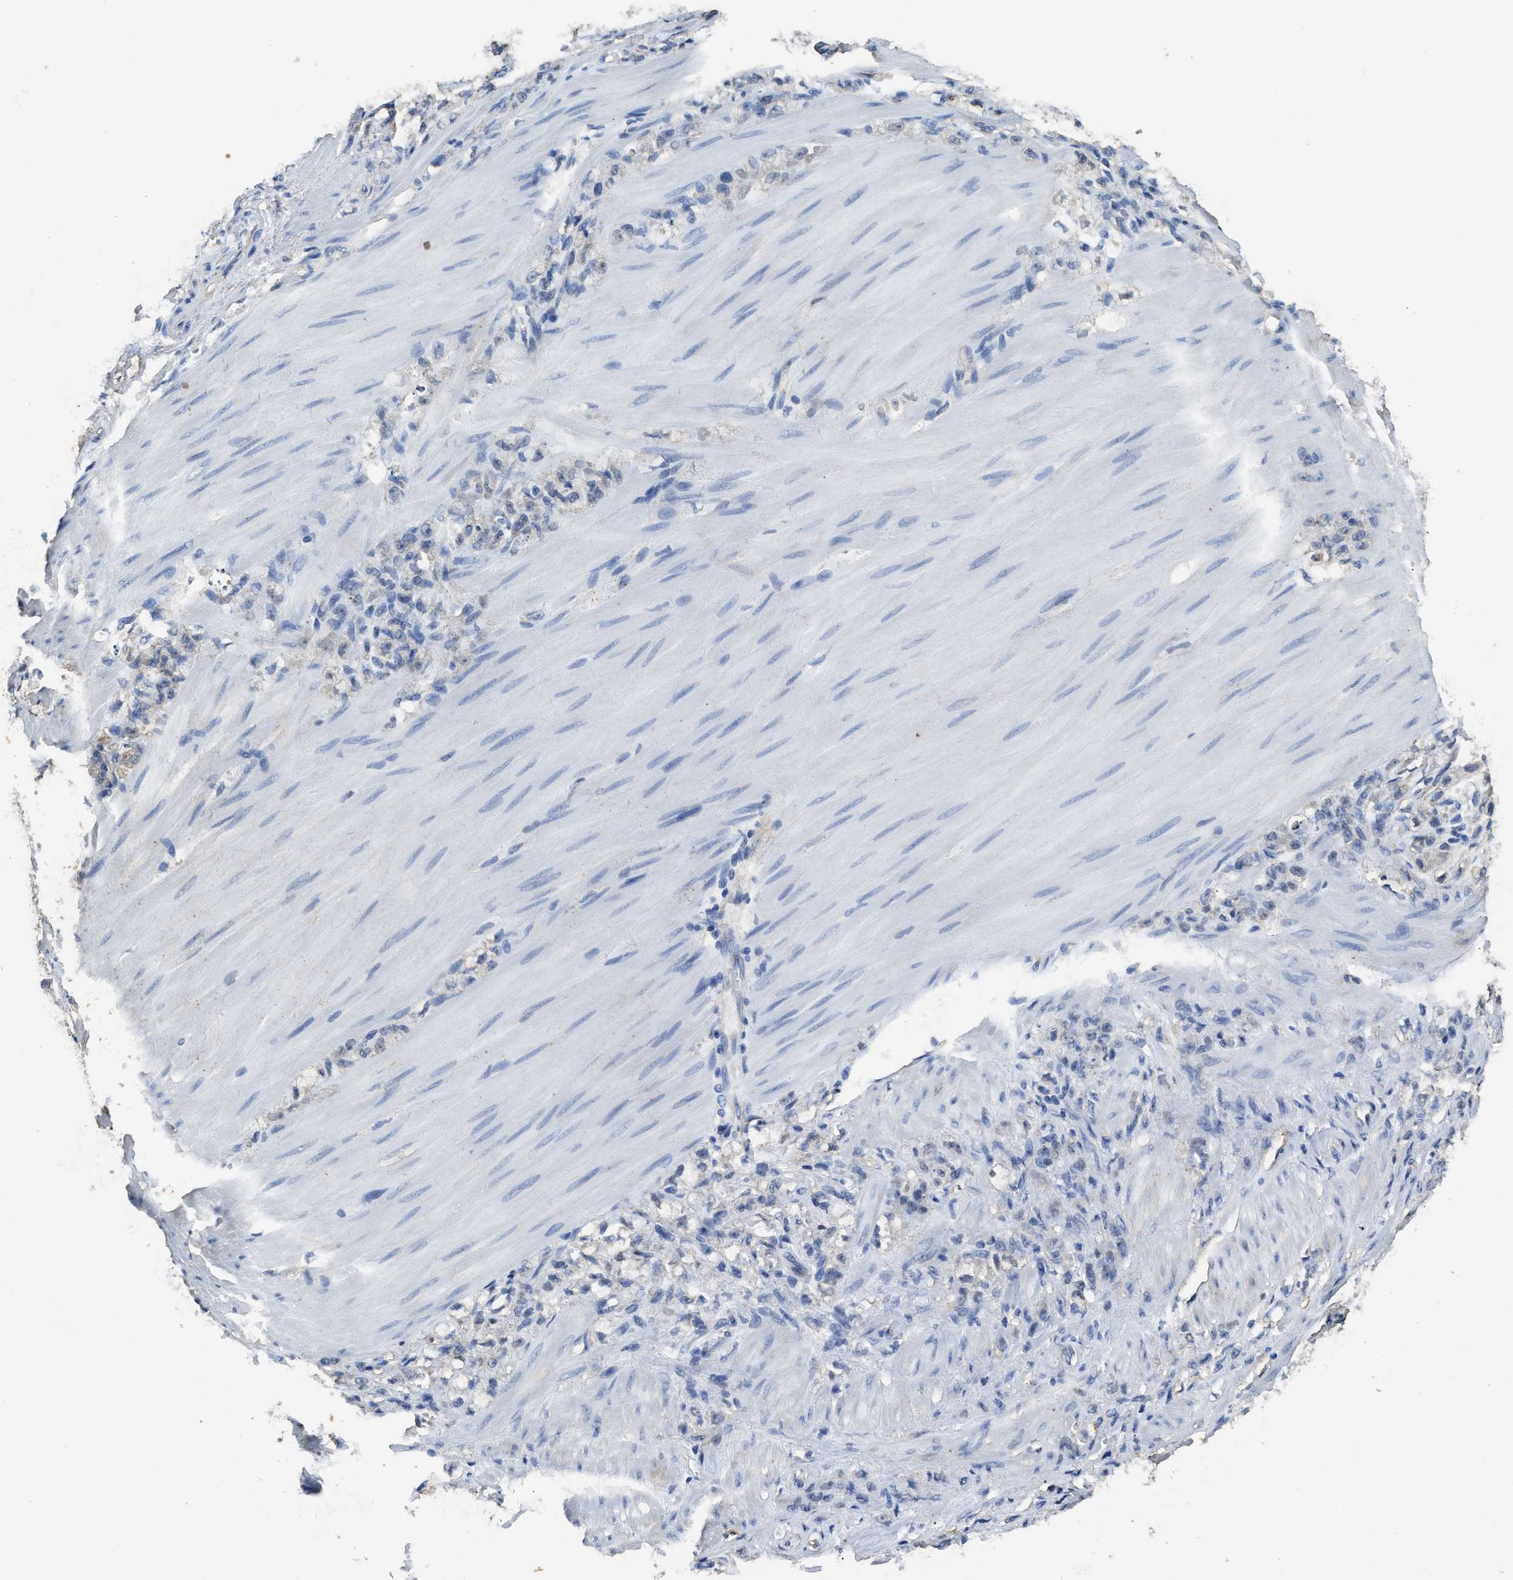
{"staining": {"intensity": "negative", "quantity": "none", "location": "none"}, "tissue": "stomach cancer", "cell_type": "Tumor cells", "image_type": "cancer", "snomed": [{"axis": "morphology", "description": "Adenocarcinoma, NOS"}, {"axis": "topography", "description": "Stomach"}], "caption": "Tumor cells show no significant protein expression in stomach cancer. (Brightfield microscopy of DAB immunohistochemistry (IHC) at high magnification).", "gene": "YWHAE", "patient": {"sex": "male", "age": 82}}